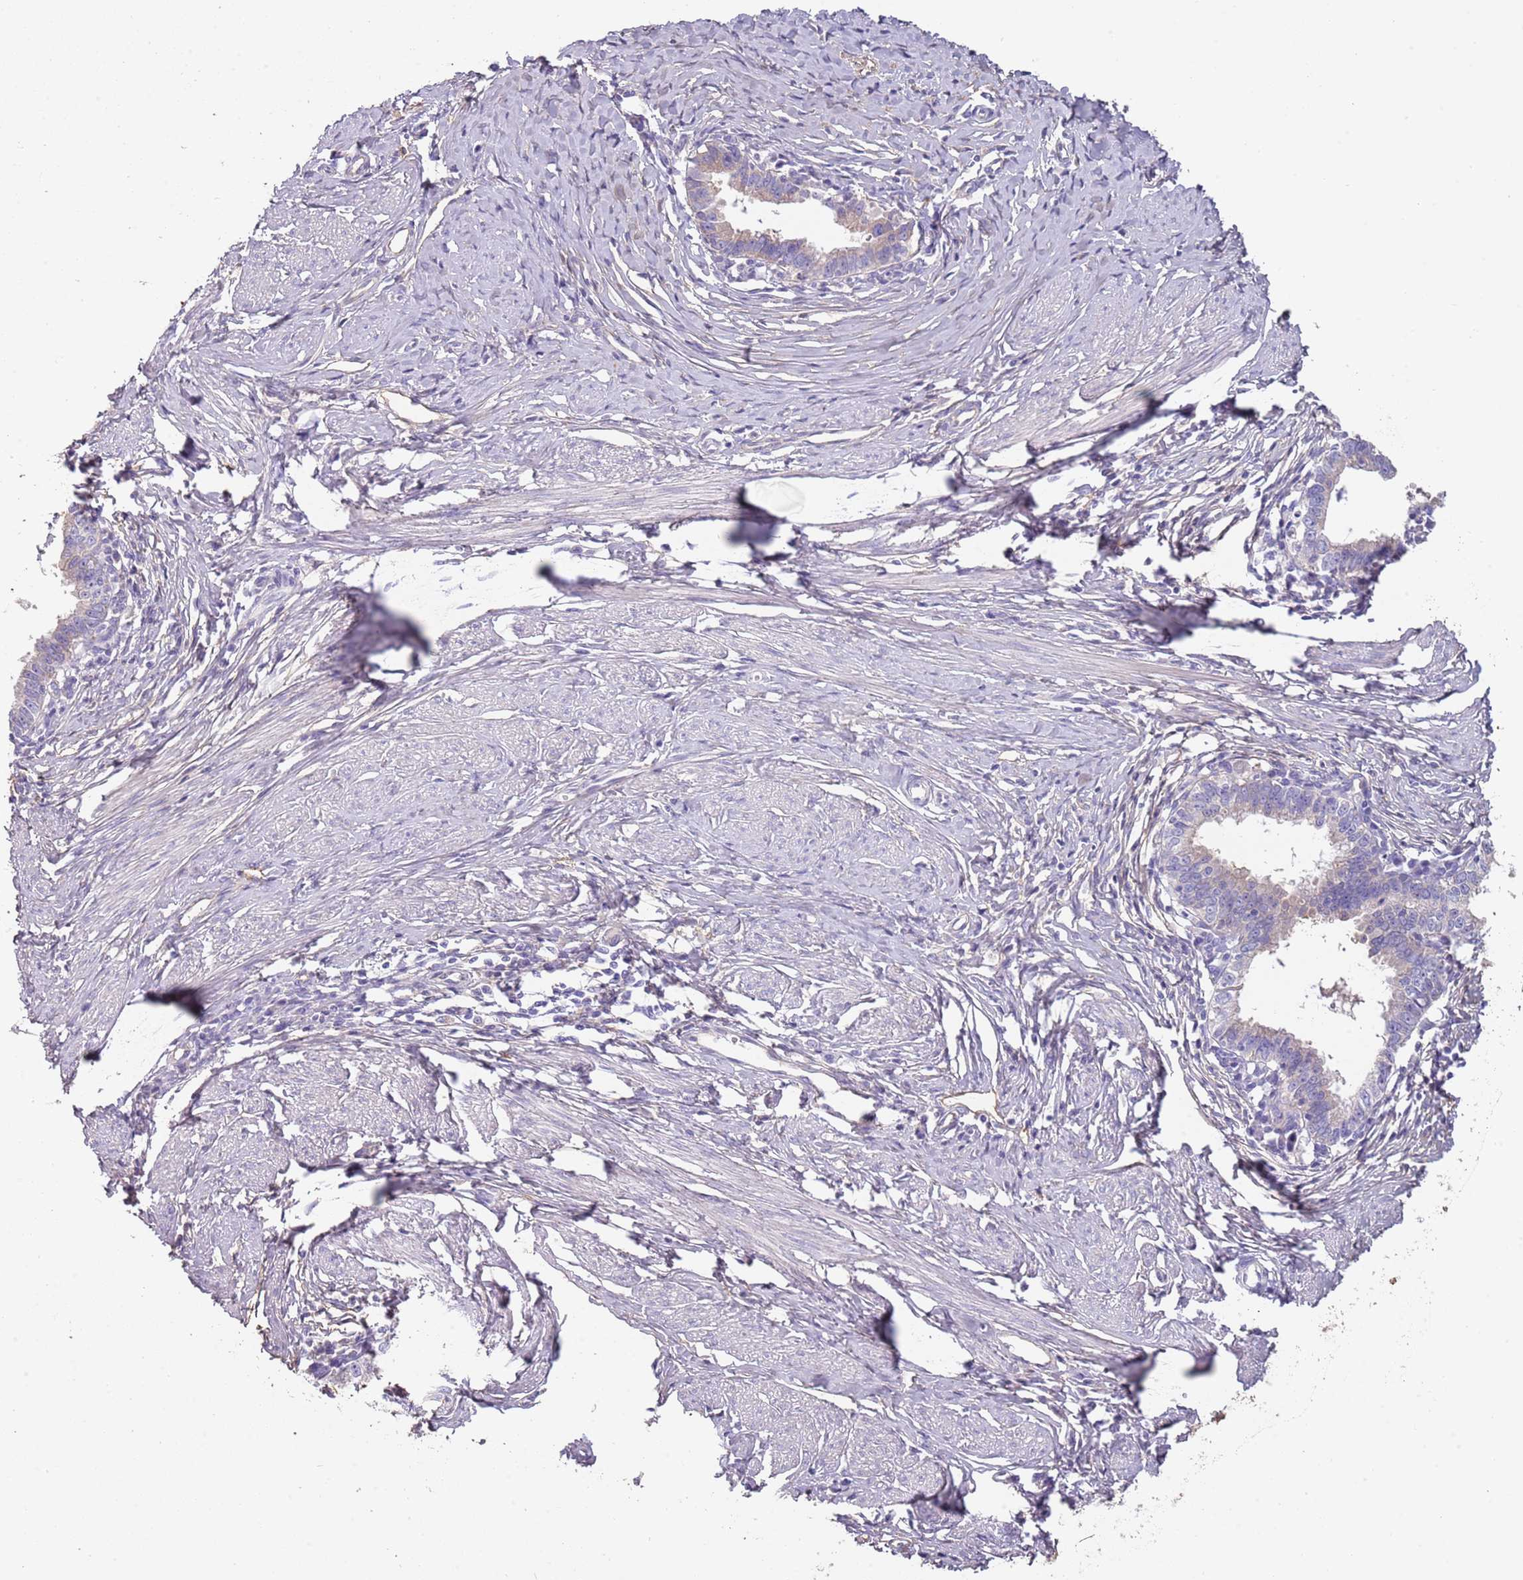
{"staining": {"intensity": "negative", "quantity": "none", "location": "none"}, "tissue": "cervical cancer", "cell_type": "Tumor cells", "image_type": "cancer", "snomed": [{"axis": "morphology", "description": "Adenocarcinoma, NOS"}, {"axis": "topography", "description": "Cervix"}], "caption": "Tumor cells are negative for protein expression in human cervical cancer (adenocarcinoma). (DAB (3,3'-diaminobenzidine) IHC, high magnification).", "gene": "NBPF3", "patient": {"sex": "female", "age": 36}}